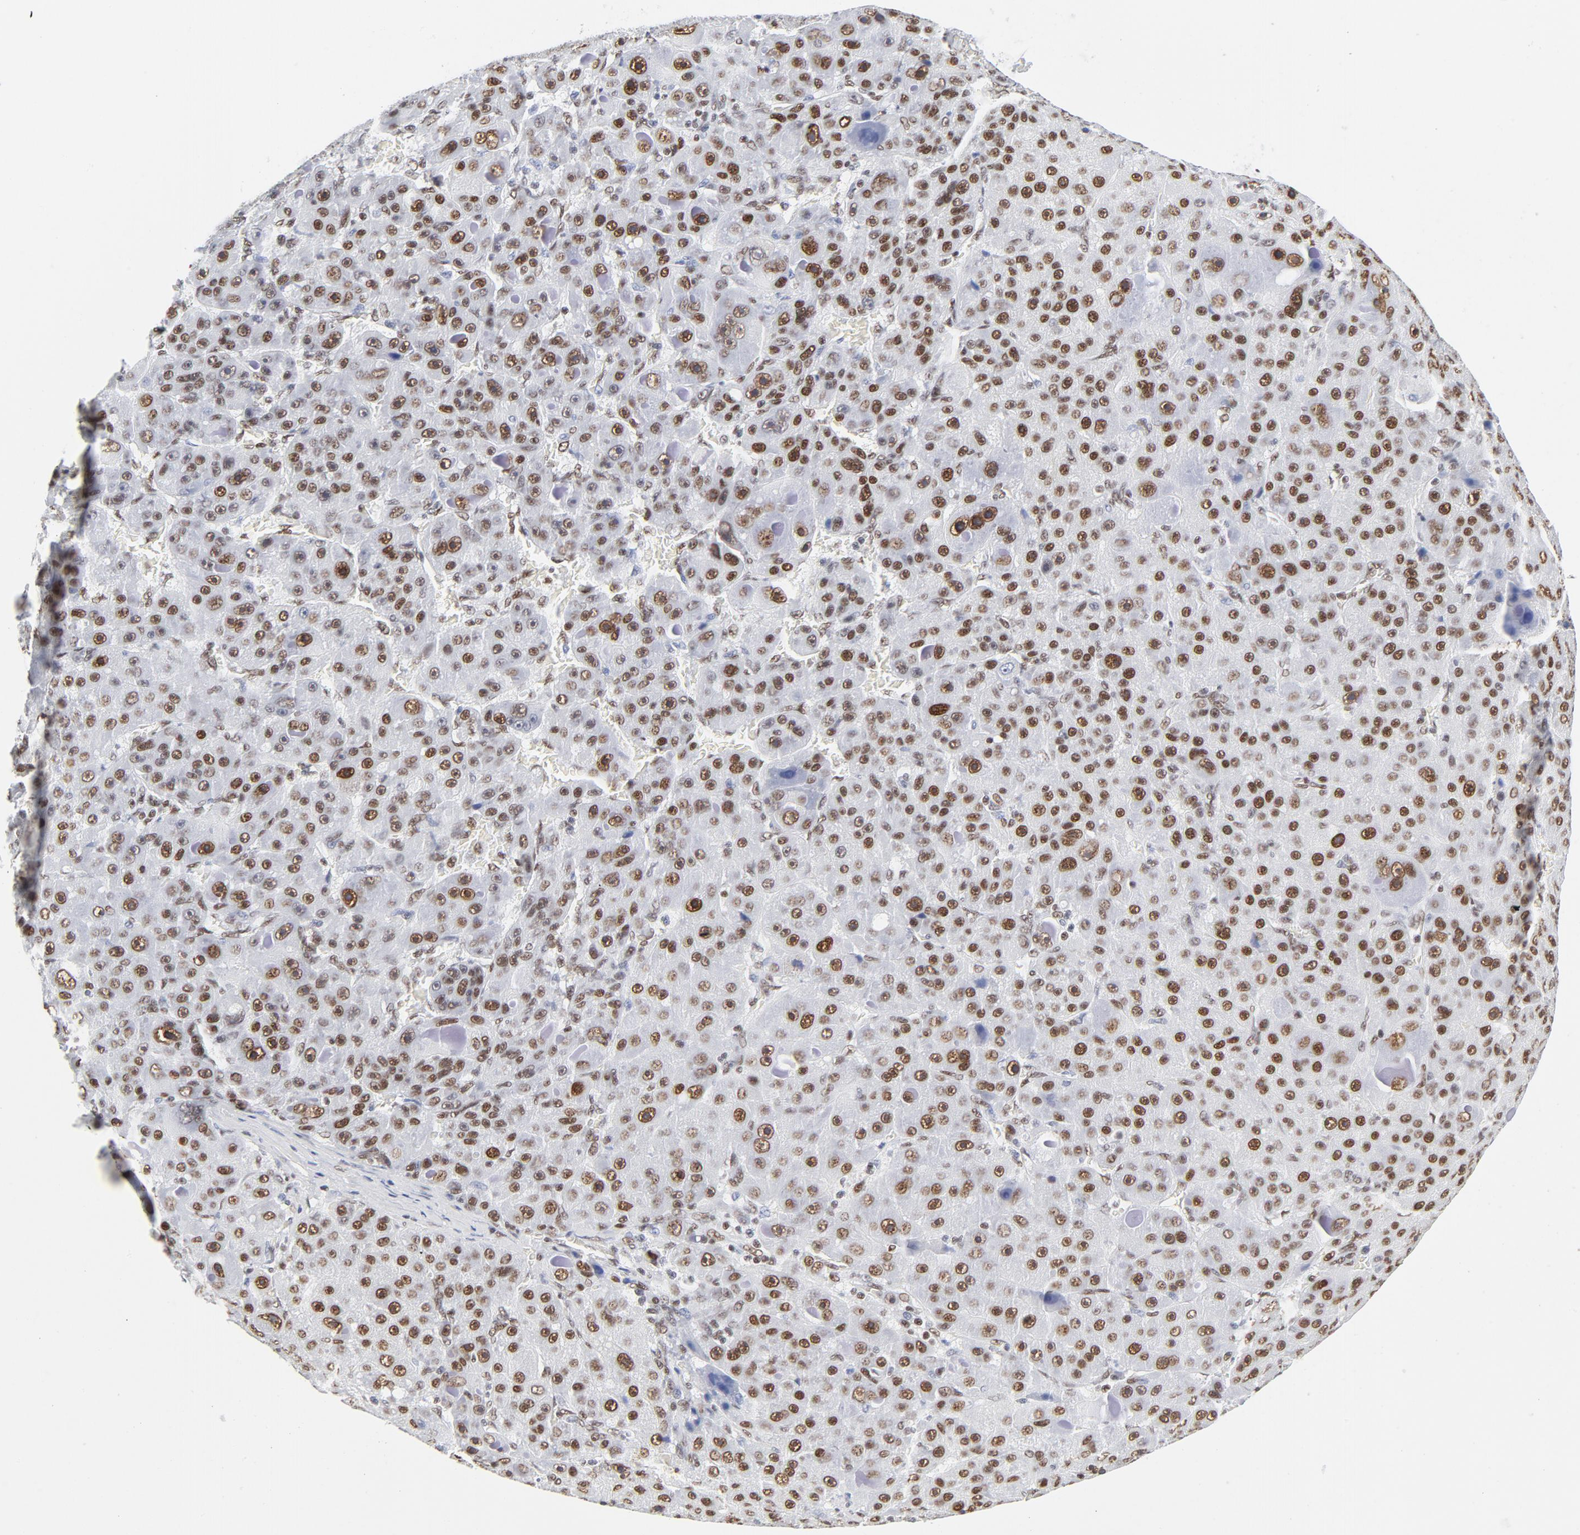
{"staining": {"intensity": "moderate", "quantity": ">75%", "location": "nuclear"}, "tissue": "liver cancer", "cell_type": "Tumor cells", "image_type": "cancer", "snomed": [{"axis": "morphology", "description": "Carcinoma, Hepatocellular, NOS"}, {"axis": "topography", "description": "Liver"}], "caption": "Immunohistochemistry of human liver hepatocellular carcinoma displays medium levels of moderate nuclear staining in approximately >75% of tumor cells.", "gene": "ATF2", "patient": {"sex": "male", "age": 76}}